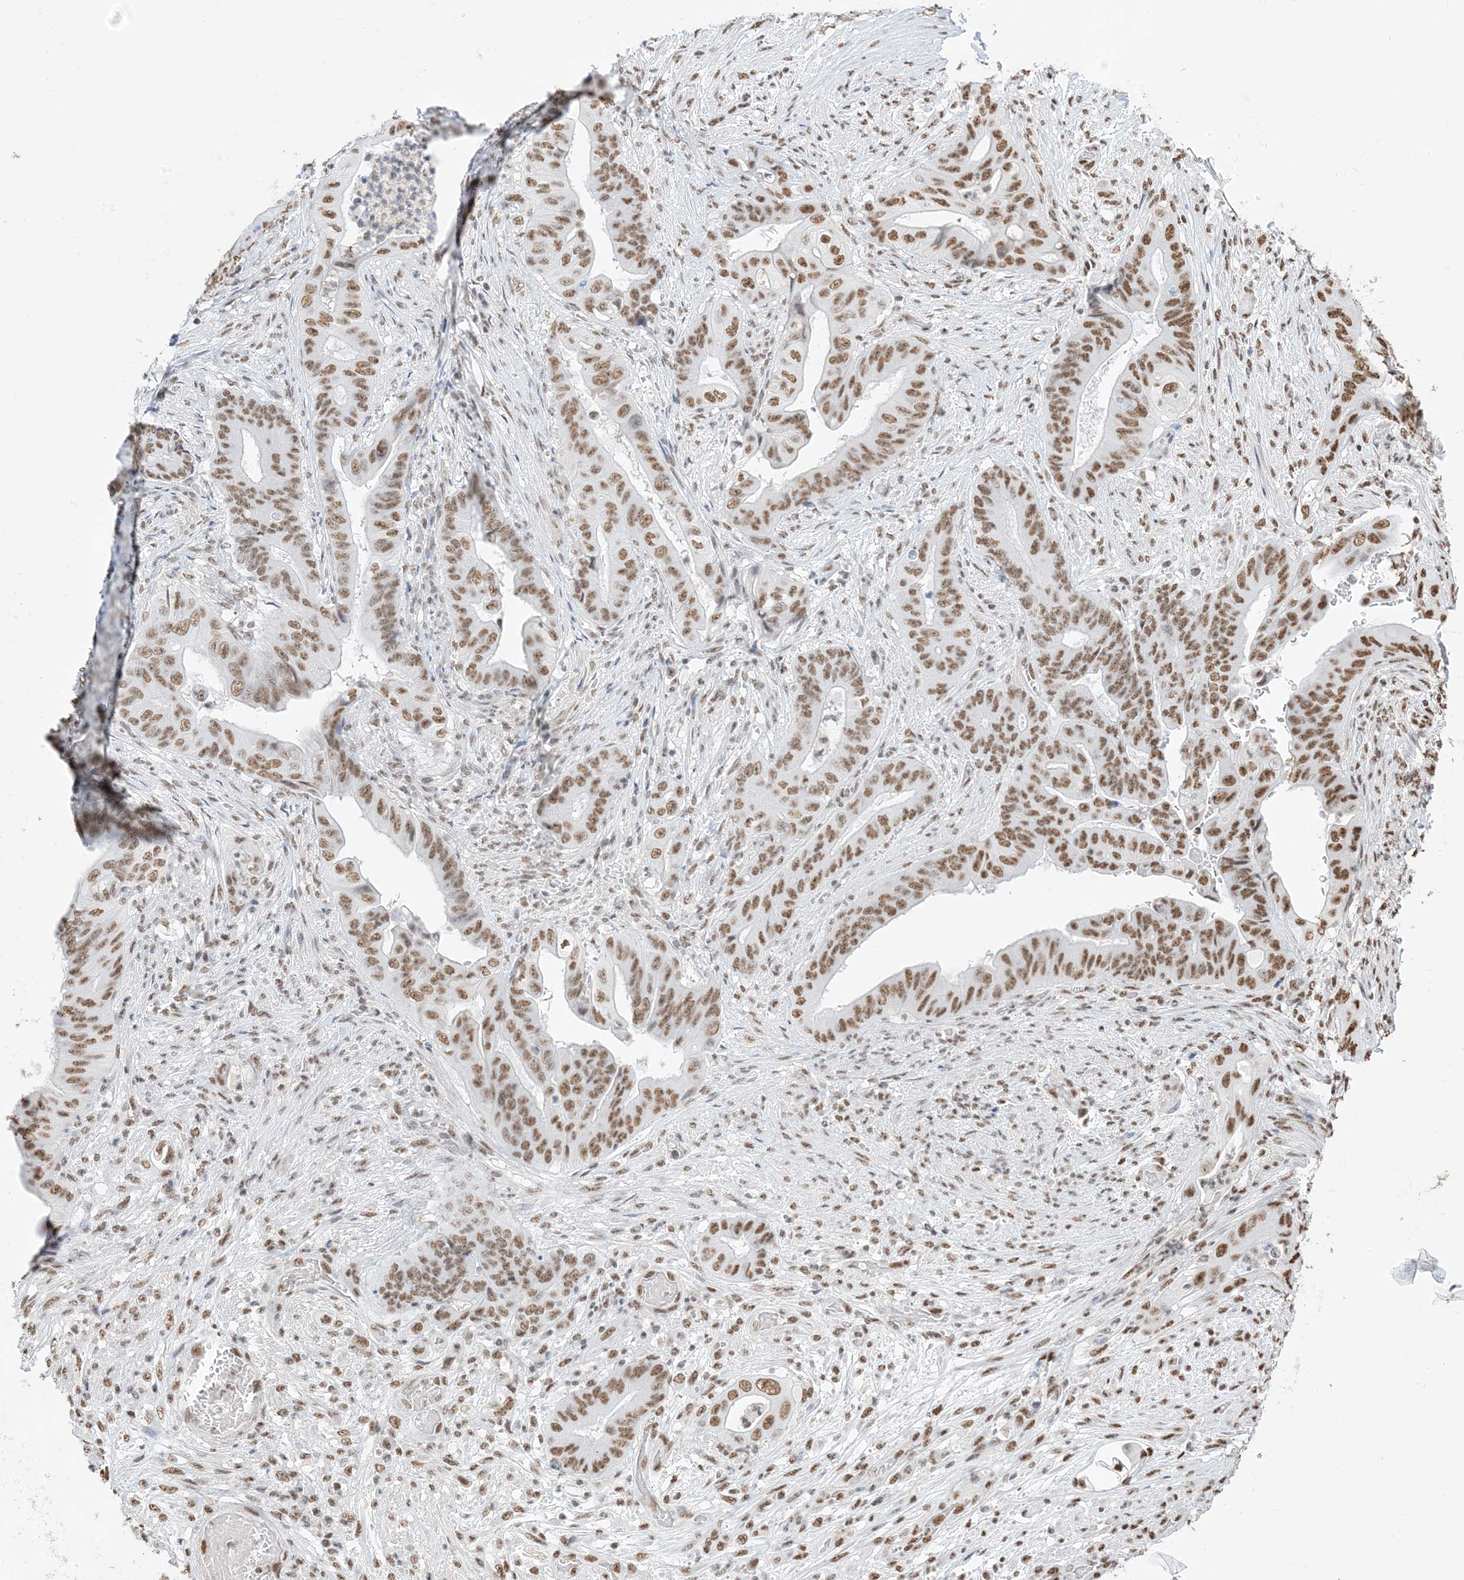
{"staining": {"intensity": "moderate", "quantity": ">75%", "location": "nuclear"}, "tissue": "stomach cancer", "cell_type": "Tumor cells", "image_type": "cancer", "snomed": [{"axis": "morphology", "description": "Adenocarcinoma, NOS"}, {"axis": "topography", "description": "Stomach"}], "caption": "This micrograph reveals immunohistochemistry (IHC) staining of human stomach cancer, with medium moderate nuclear staining in about >75% of tumor cells.", "gene": "ZNF792", "patient": {"sex": "female", "age": 73}}